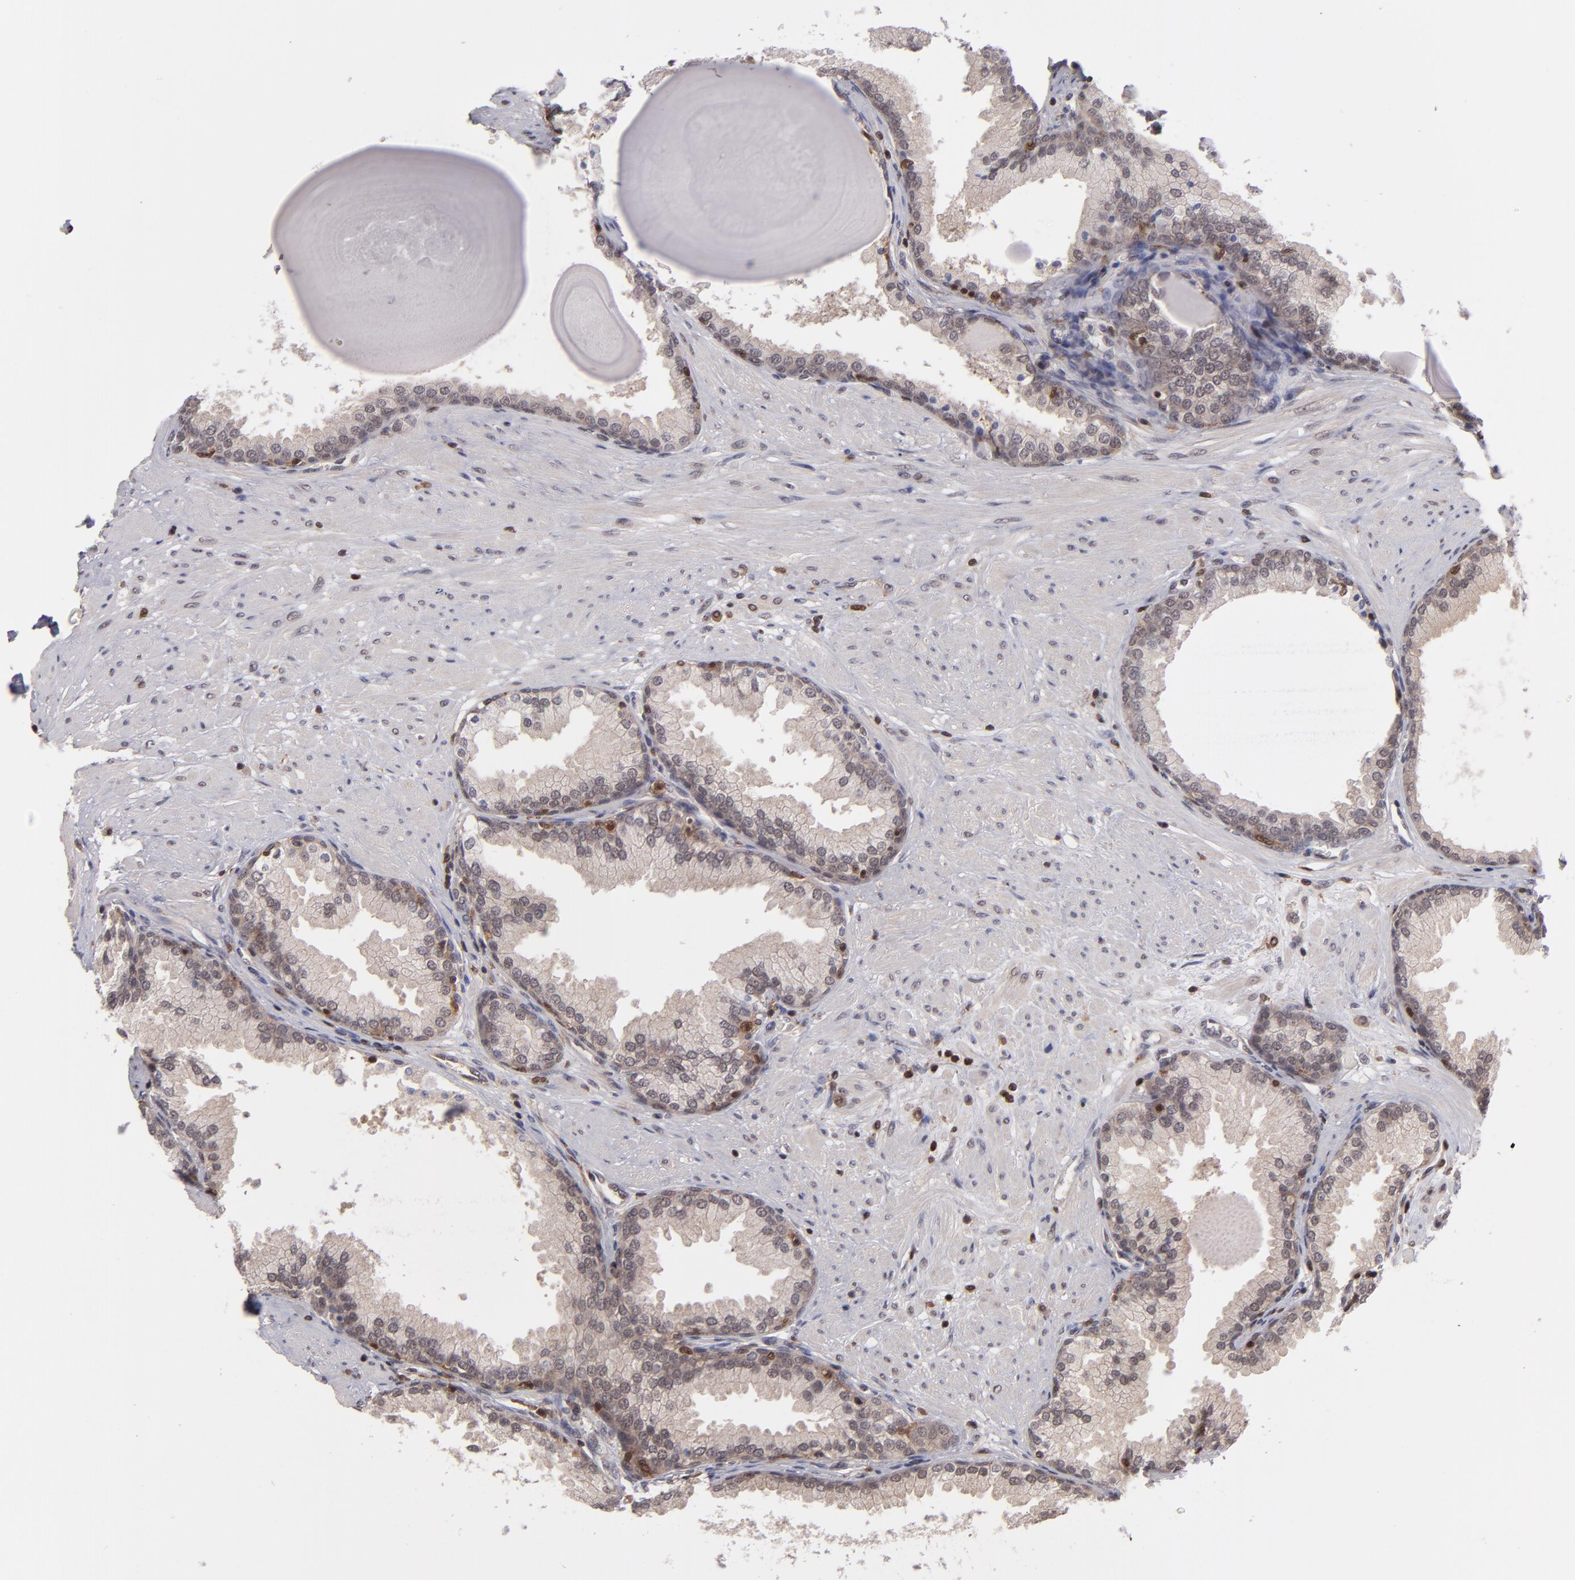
{"staining": {"intensity": "weak", "quantity": ">75%", "location": "cytoplasmic/membranous,nuclear"}, "tissue": "prostate", "cell_type": "Glandular cells", "image_type": "normal", "snomed": [{"axis": "morphology", "description": "Normal tissue, NOS"}, {"axis": "topography", "description": "Prostate"}], "caption": "Prostate stained with DAB (3,3'-diaminobenzidine) immunohistochemistry (IHC) displays low levels of weak cytoplasmic/membranous,nuclear positivity in approximately >75% of glandular cells. Immunohistochemistry stains the protein in brown and the nuclei are stained blue.", "gene": "GRB2", "patient": {"sex": "male", "age": 51}}